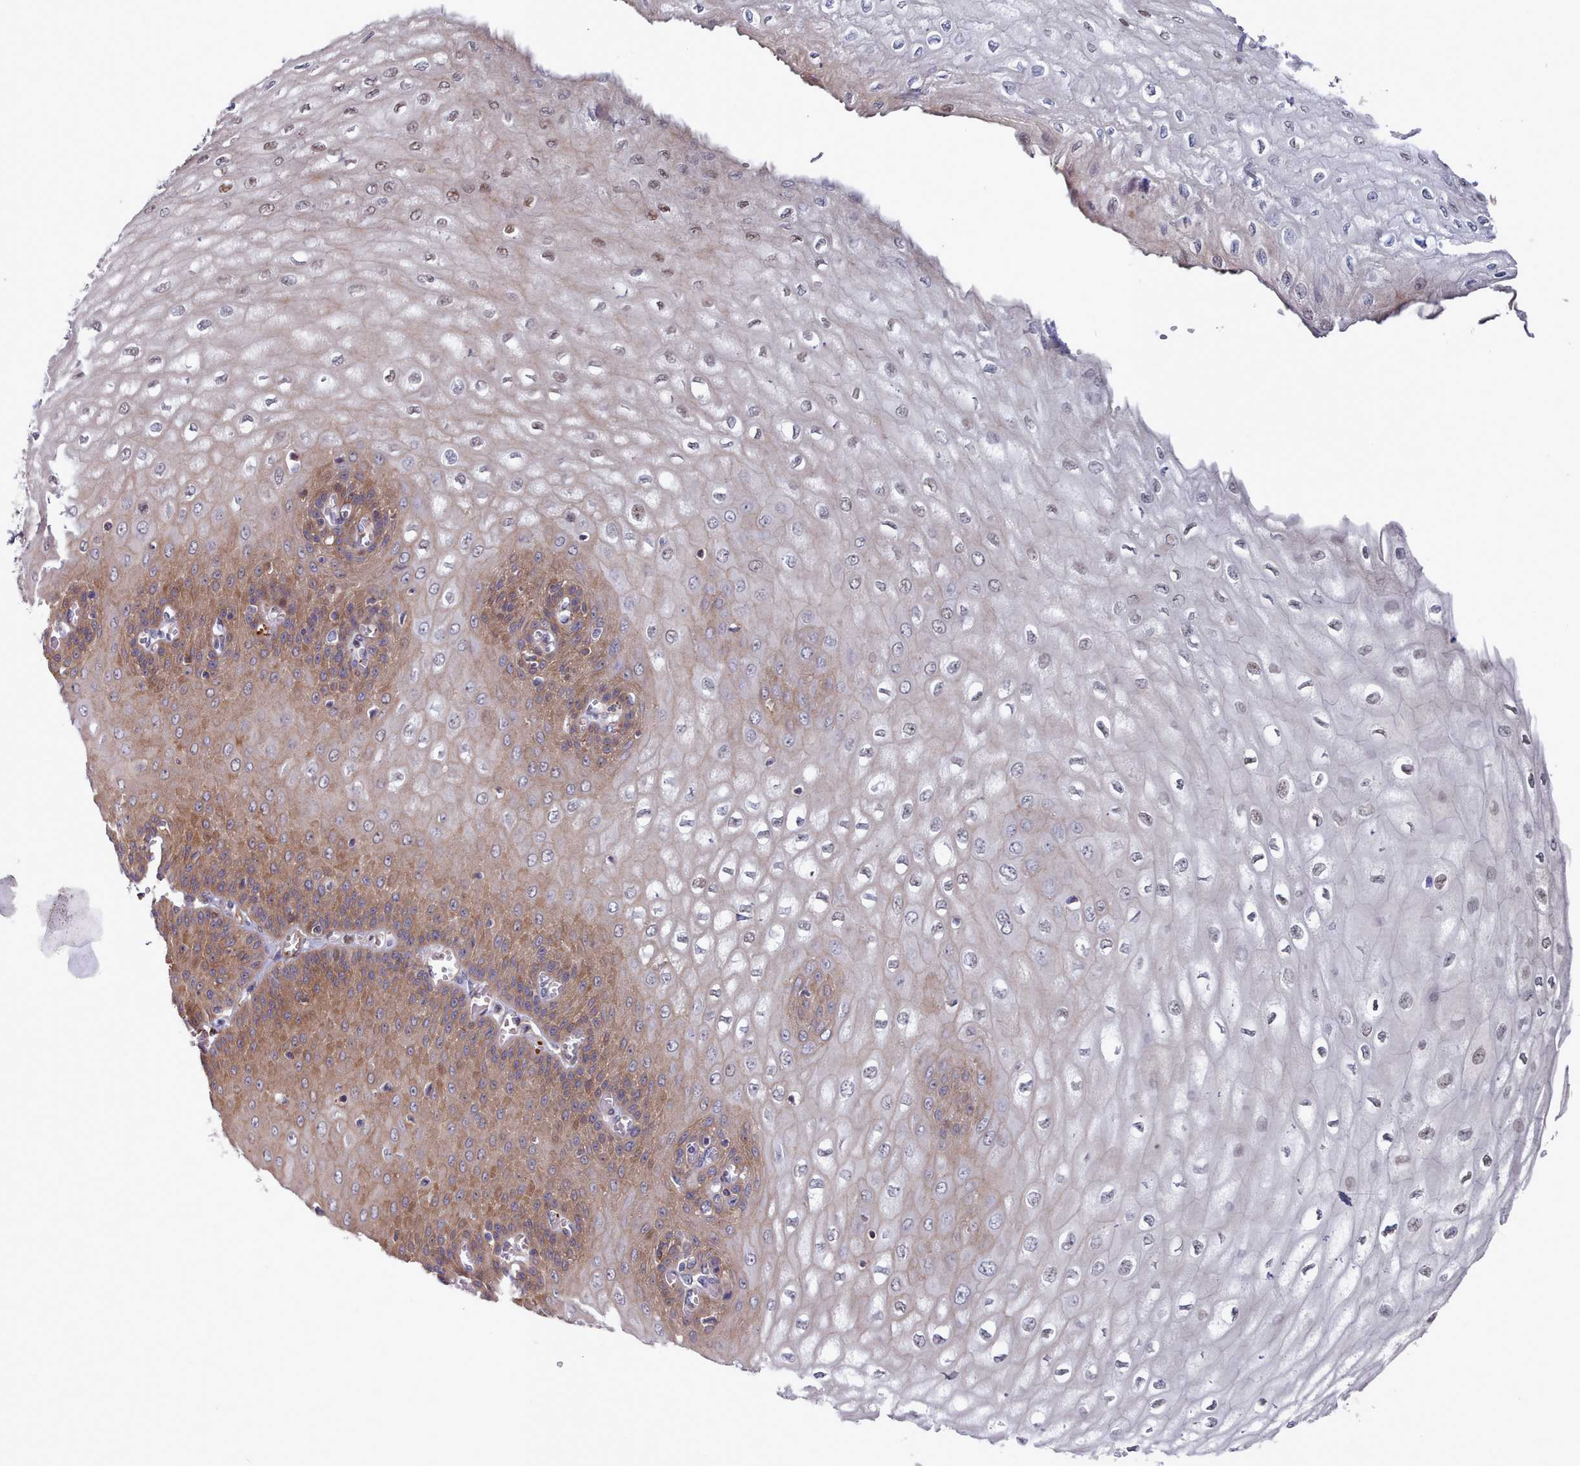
{"staining": {"intensity": "strong", "quantity": "25%-75%", "location": "cytoplasmic/membranous,nuclear"}, "tissue": "esophagus", "cell_type": "Squamous epithelial cells", "image_type": "normal", "snomed": [{"axis": "morphology", "description": "Normal tissue, NOS"}, {"axis": "topography", "description": "Esophagus"}], "caption": "A photomicrograph of esophagus stained for a protein shows strong cytoplasmic/membranous,nuclear brown staining in squamous epithelial cells.", "gene": "G6PC1", "patient": {"sex": "male", "age": 60}}